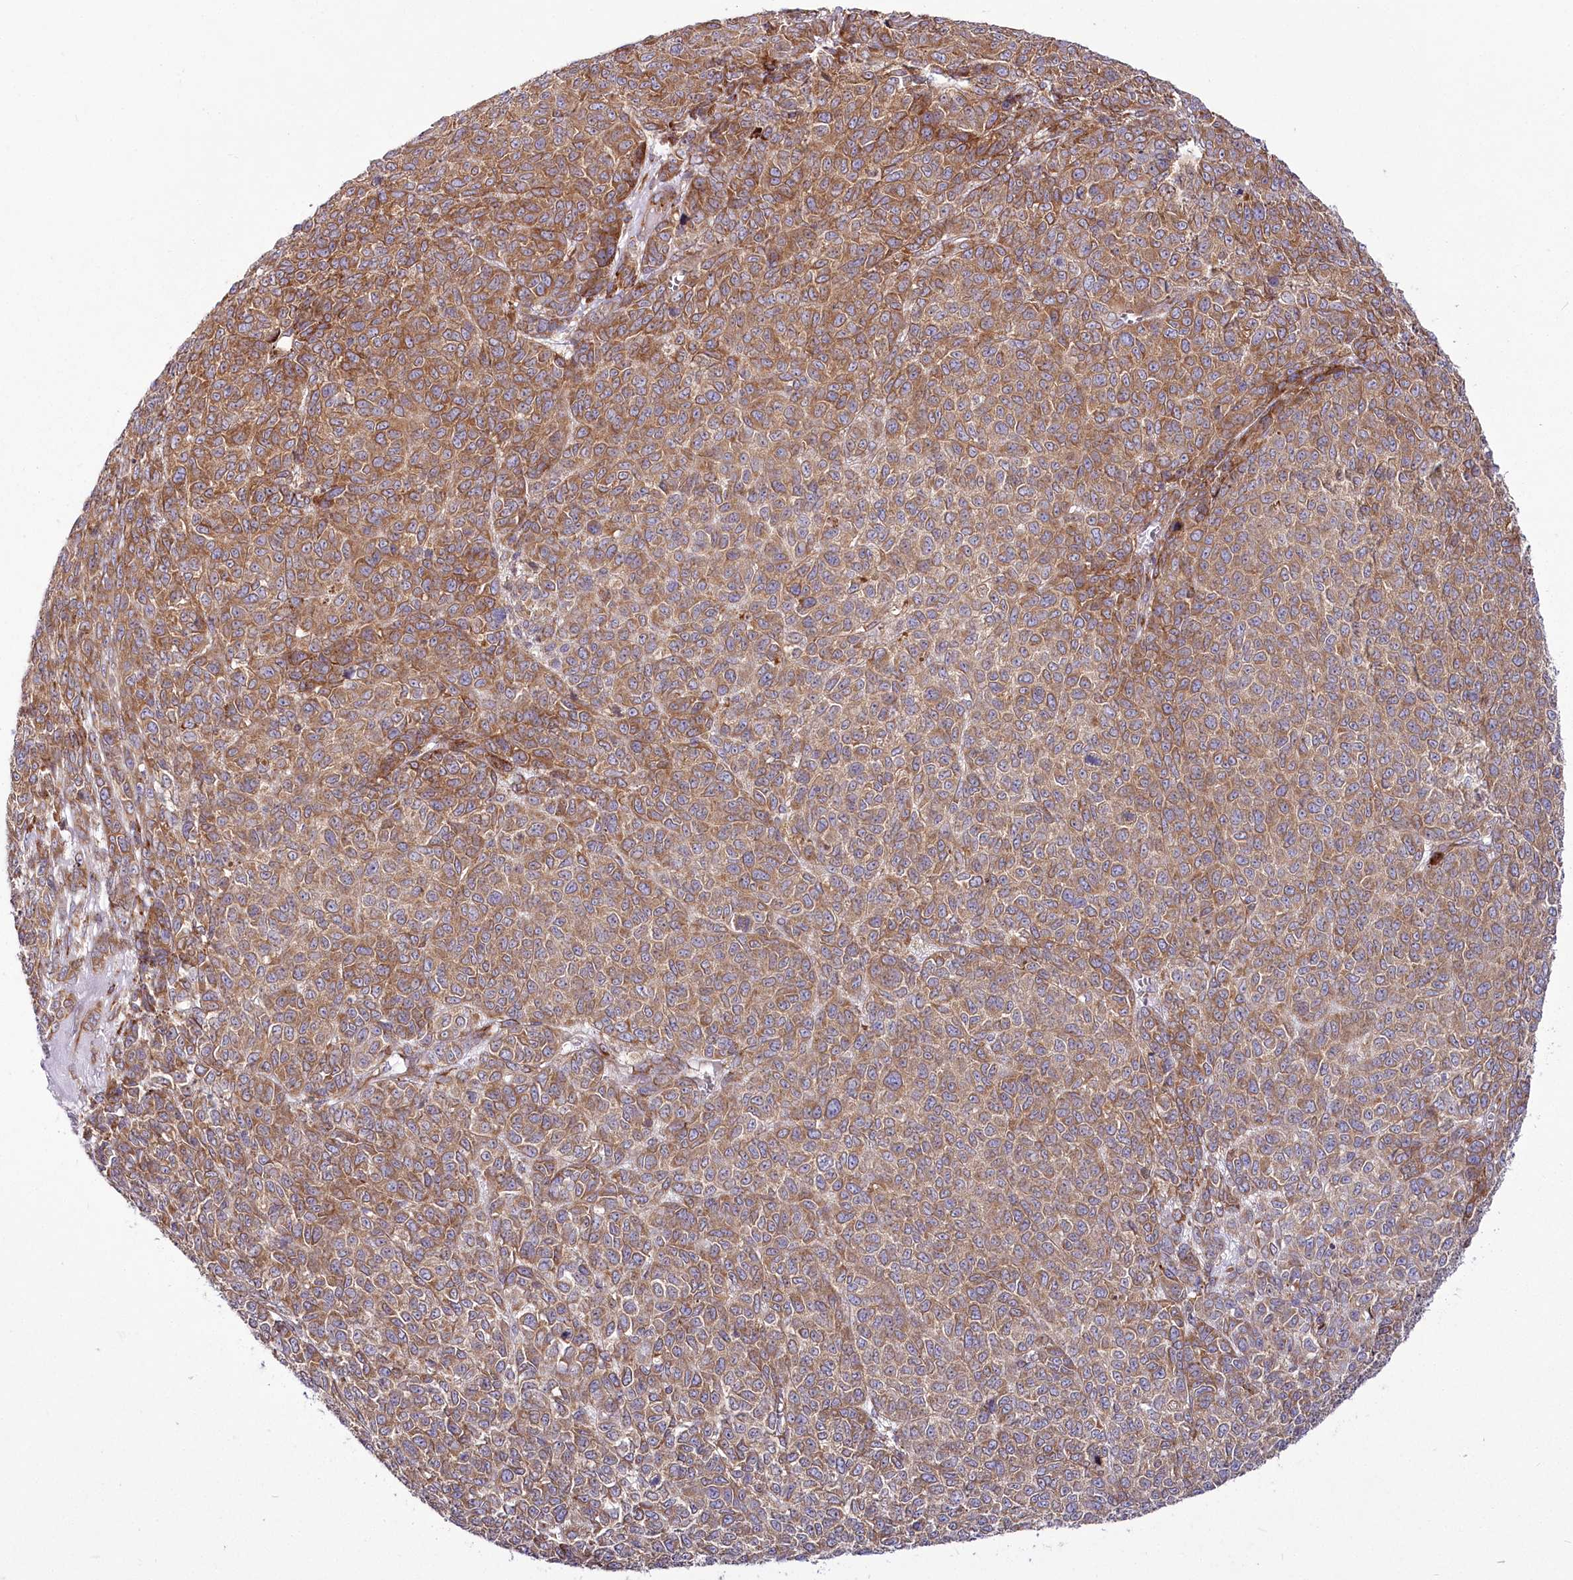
{"staining": {"intensity": "moderate", "quantity": ">75%", "location": "cytoplasmic/membranous"}, "tissue": "melanoma", "cell_type": "Tumor cells", "image_type": "cancer", "snomed": [{"axis": "morphology", "description": "Malignant melanoma, NOS"}, {"axis": "topography", "description": "Skin"}], "caption": "The micrograph exhibits staining of melanoma, revealing moderate cytoplasmic/membranous protein positivity (brown color) within tumor cells.", "gene": "POGLUT1", "patient": {"sex": "male", "age": 49}}